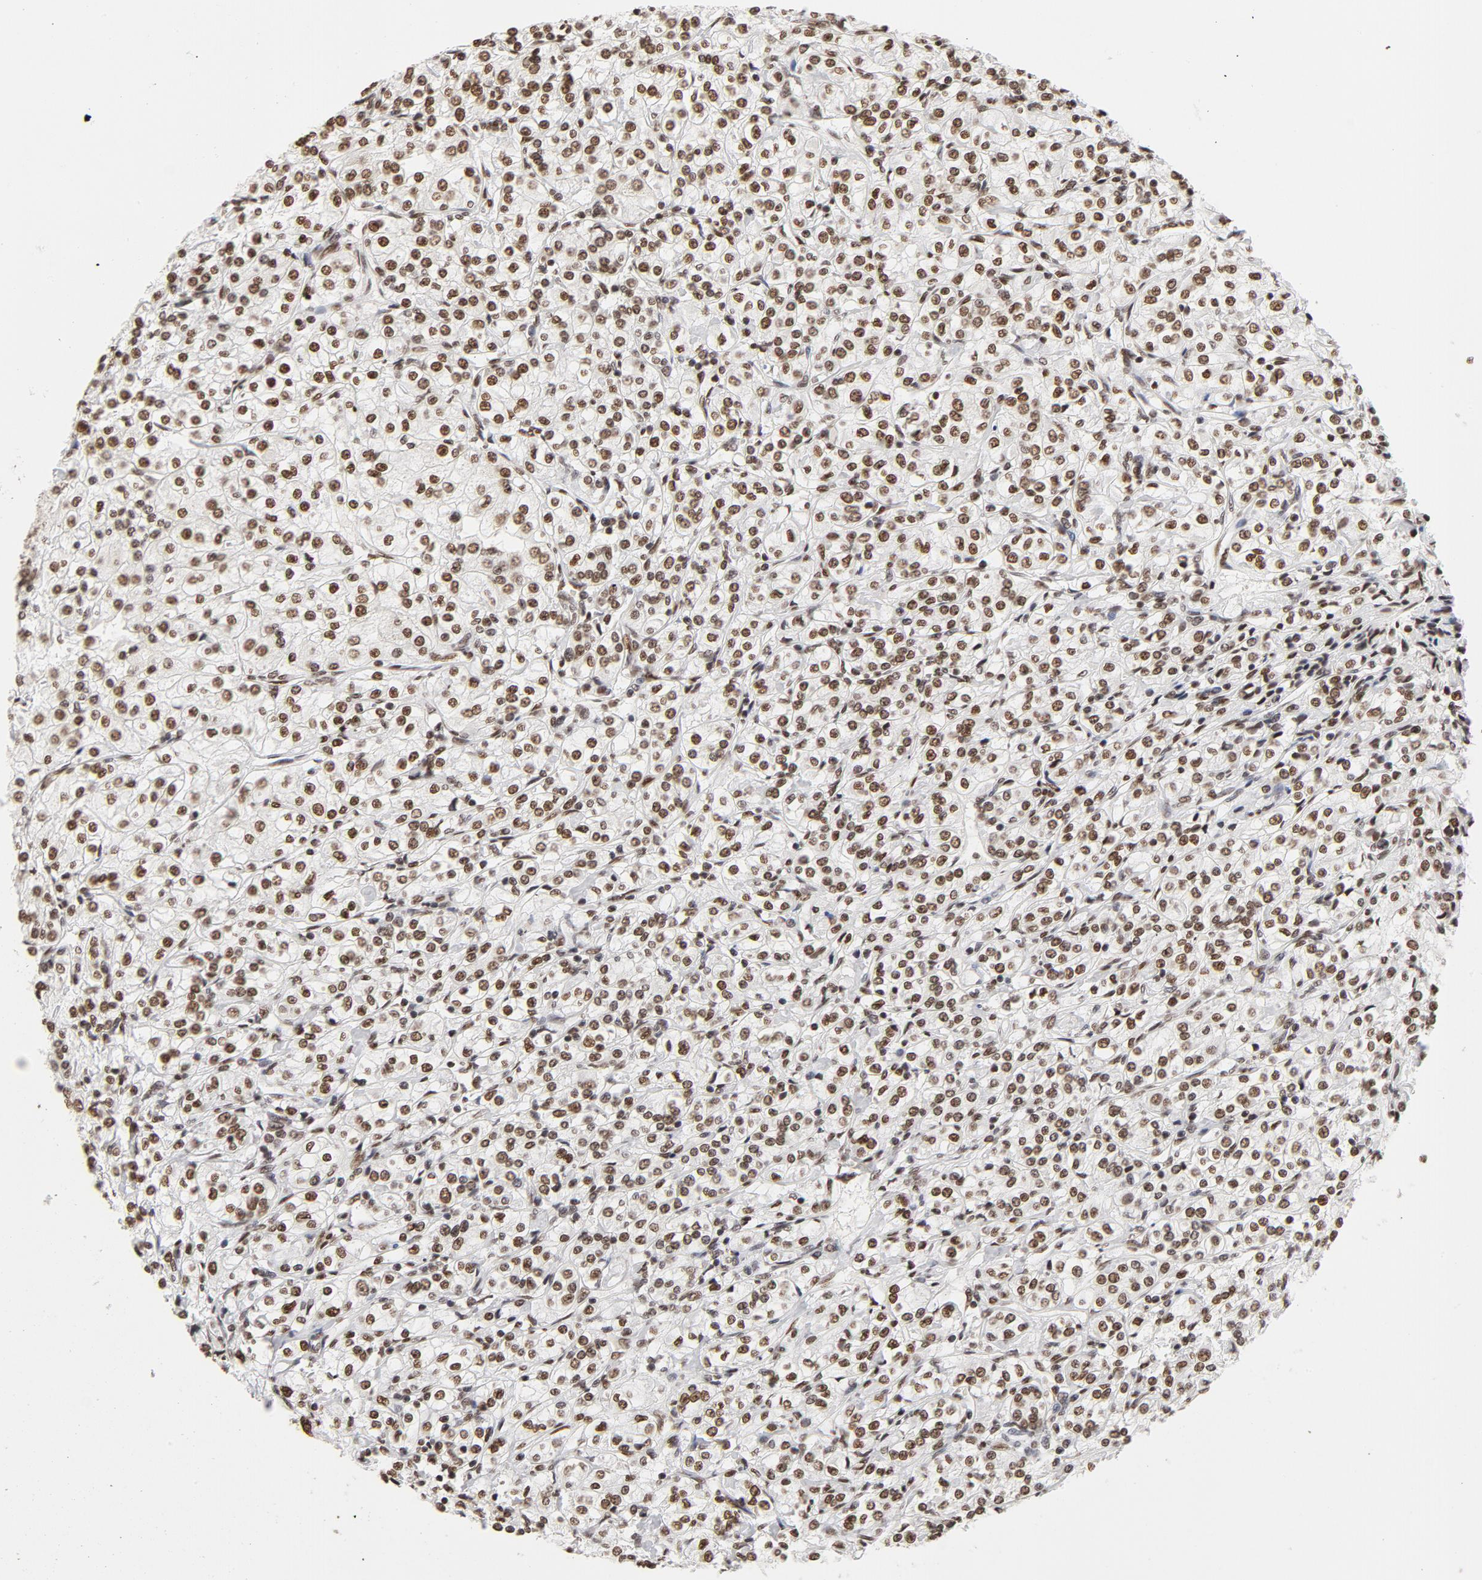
{"staining": {"intensity": "moderate", "quantity": ">75%", "location": "nuclear"}, "tissue": "renal cancer", "cell_type": "Tumor cells", "image_type": "cancer", "snomed": [{"axis": "morphology", "description": "Adenocarcinoma, NOS"}, {"axis": "topography", "description": "Kidney"}], "caption": "Human renal cancer stained with a protein marker exhibits moderate staining in tumor cells.", "gene": "TP53BP1", "patient": {"sex": "male", "age": 77}}